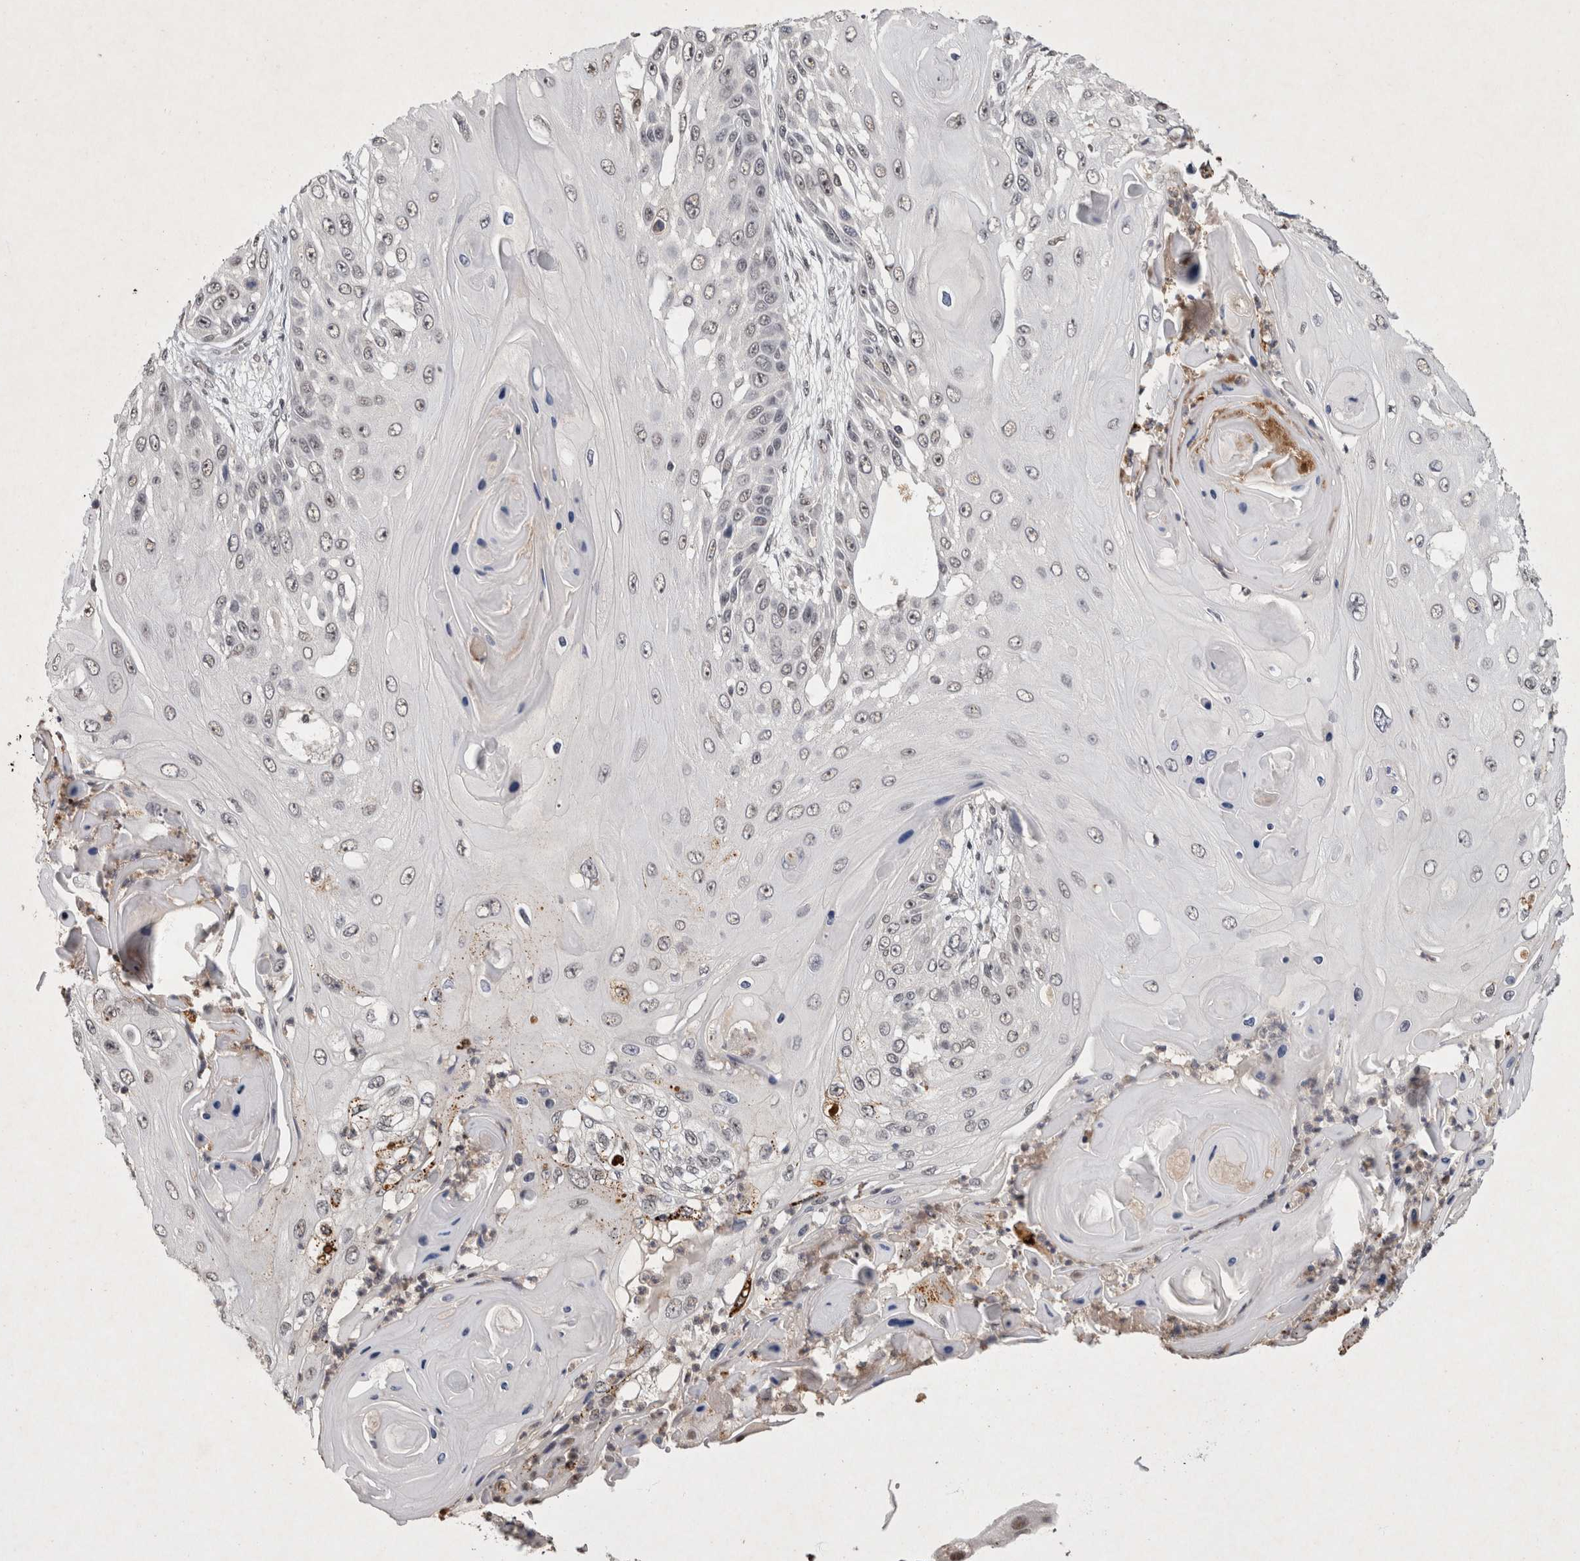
{"staining": {"intensity": "negative", "quantity": "none", "location": "none"}, "tissue": "skin cancer", "cell_type": "Tumor cells", "image_type": "cancer", "snomed": [{"axis": "morphology", "description": "Squamous cell carcinoma, NOS"}, {"axis": "topography", "description": "Skin"}], "caption": "A micrograph of skin cancer stained for a protein demonstrates no brown staining in tumor cells.", "gene": "XRCC5", "patient": {"sex": "female", "age": 44}}